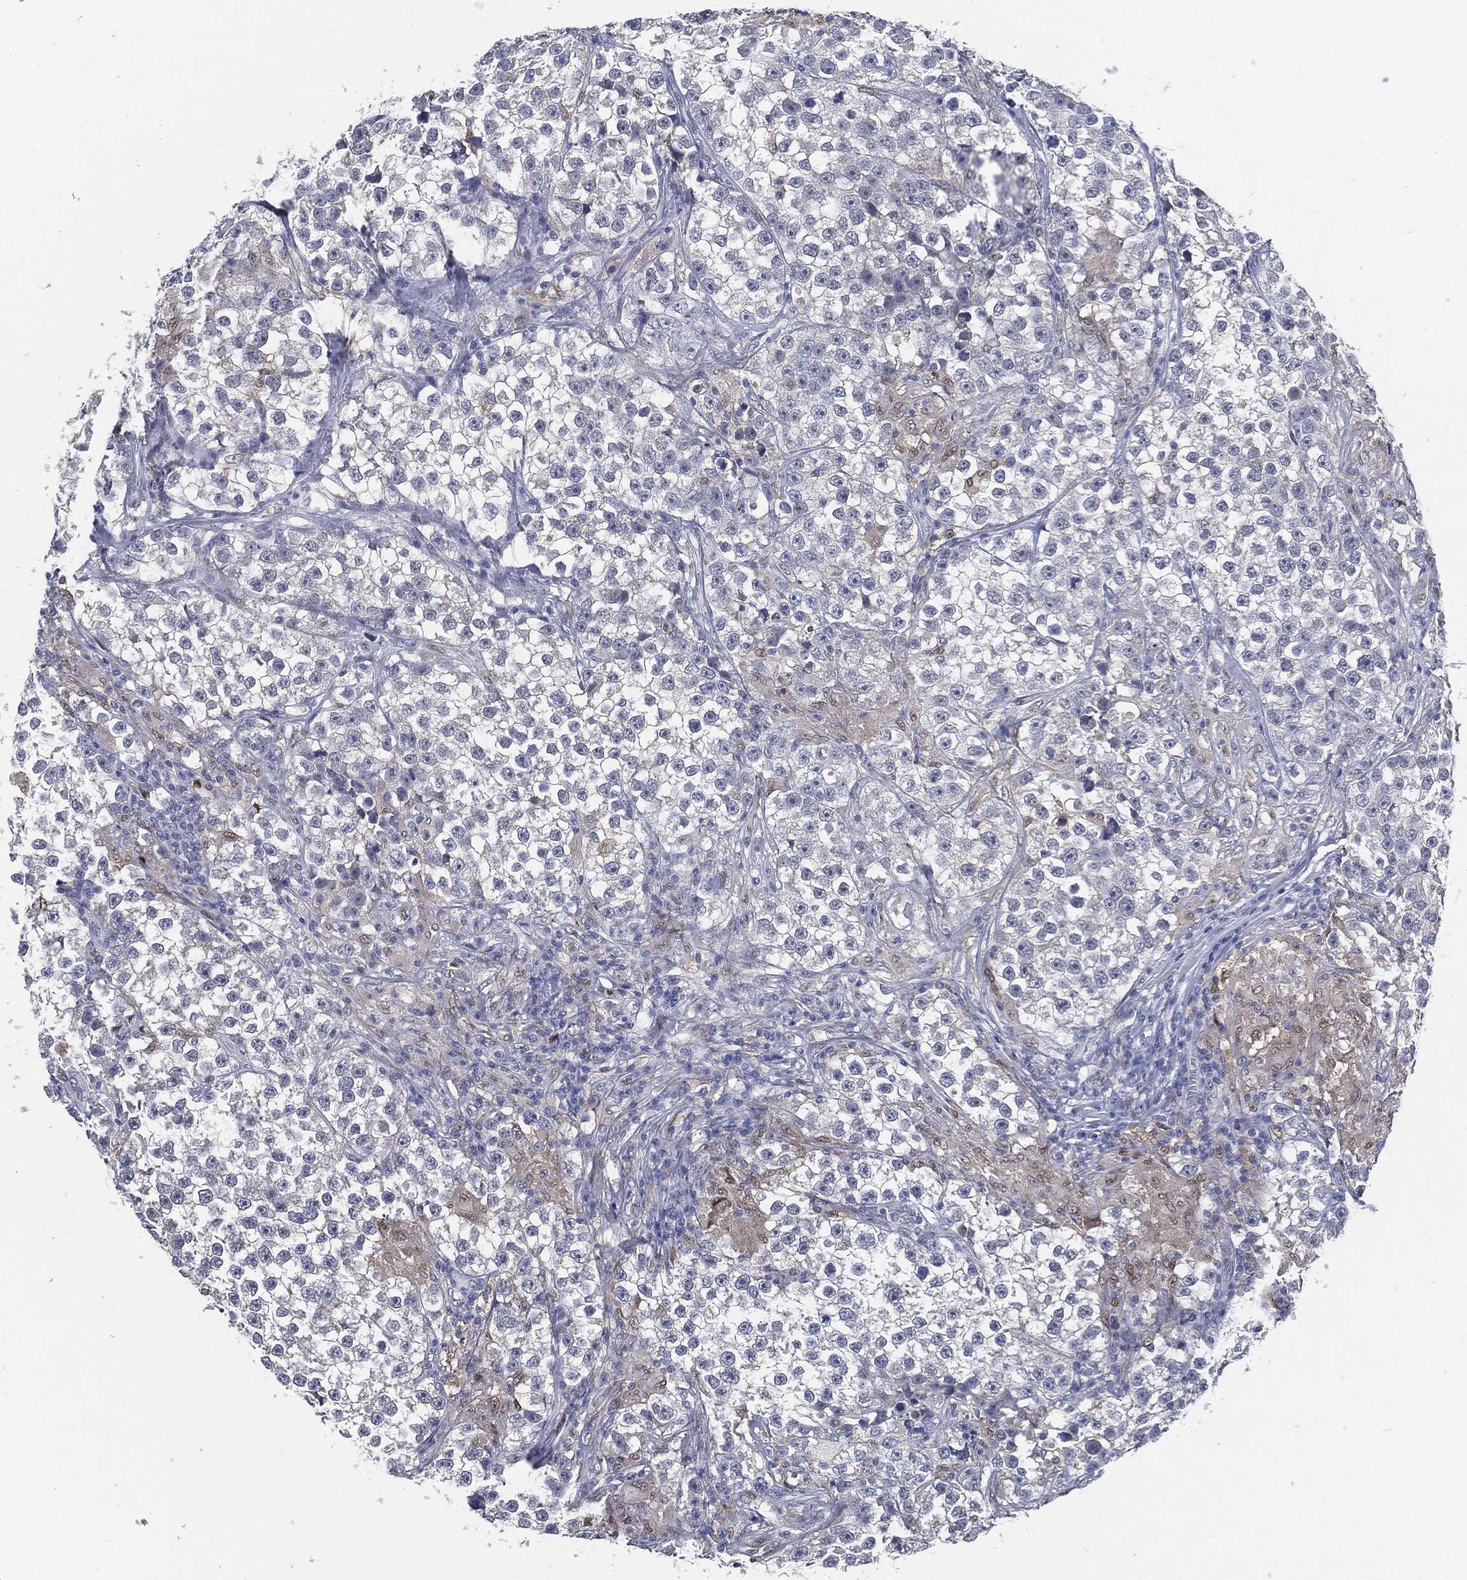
{"staining": {"intensity": "negative", "quantity": "none", "location": "none"}, "tissue": "testis cancer", "cell_type": "Tumor cells", "image_type": "cancer", "snomed": [{"axis": "morphology", "description": "Seminoma, NOS"}, {"axis": "topography", "description": "Testis"}], "caption": "High magnification brightfield microscopy of testis cancer (seminoma) stained with DAB (3,3'-diaminobenzidine) (brown) and counterstained with hematoxylin (blue): tumor cells show no significant positivity.", "gene": "PROM1", "patient": {"sex": "male", "age": 46}}